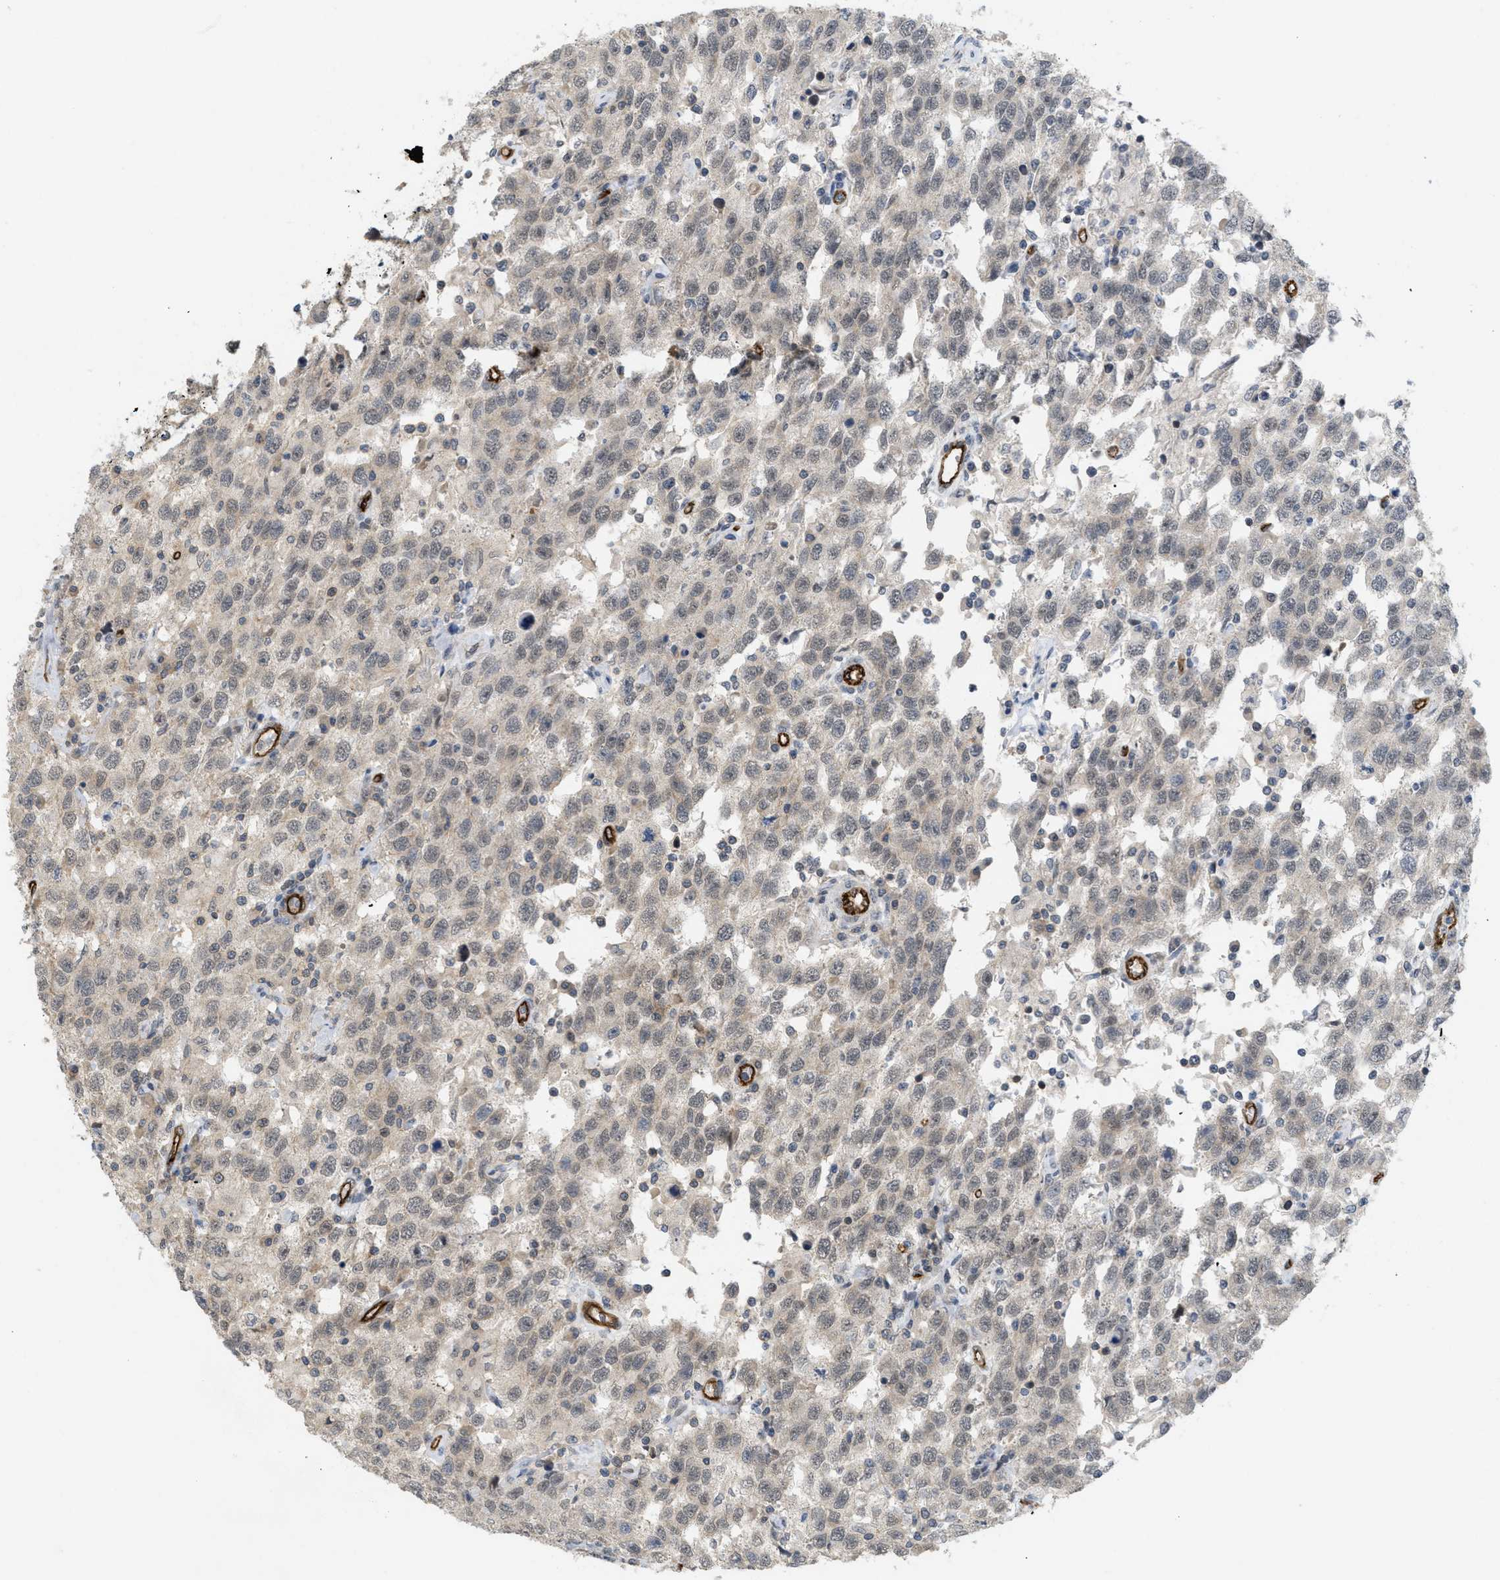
{"staining": {"intensity": "weak", "quantity": "25%-75%", "location": "cytoplasmic/membranous"}, "tissue": "testis cancer", "cell_type": "Tumor cells", "image_type": "cancer", "snomed": [{"axis": "morphology", "description": "Seminoma, NOS"}, {"axis": "topography", "description": "Testis"}], "caption": "Protein analysis of seminoma (testis) tissue exhibits weak cytoplasmic/membranous positivity in about 25%-75% of tumor cells. The staining was performed using DAB to visualize the protein expression in brown, while the nuclei were stained in blue with hematoxylin (Magnification: 20x).", "gene": "PALMD", "patient": {"sex": "male", "age": 41}}